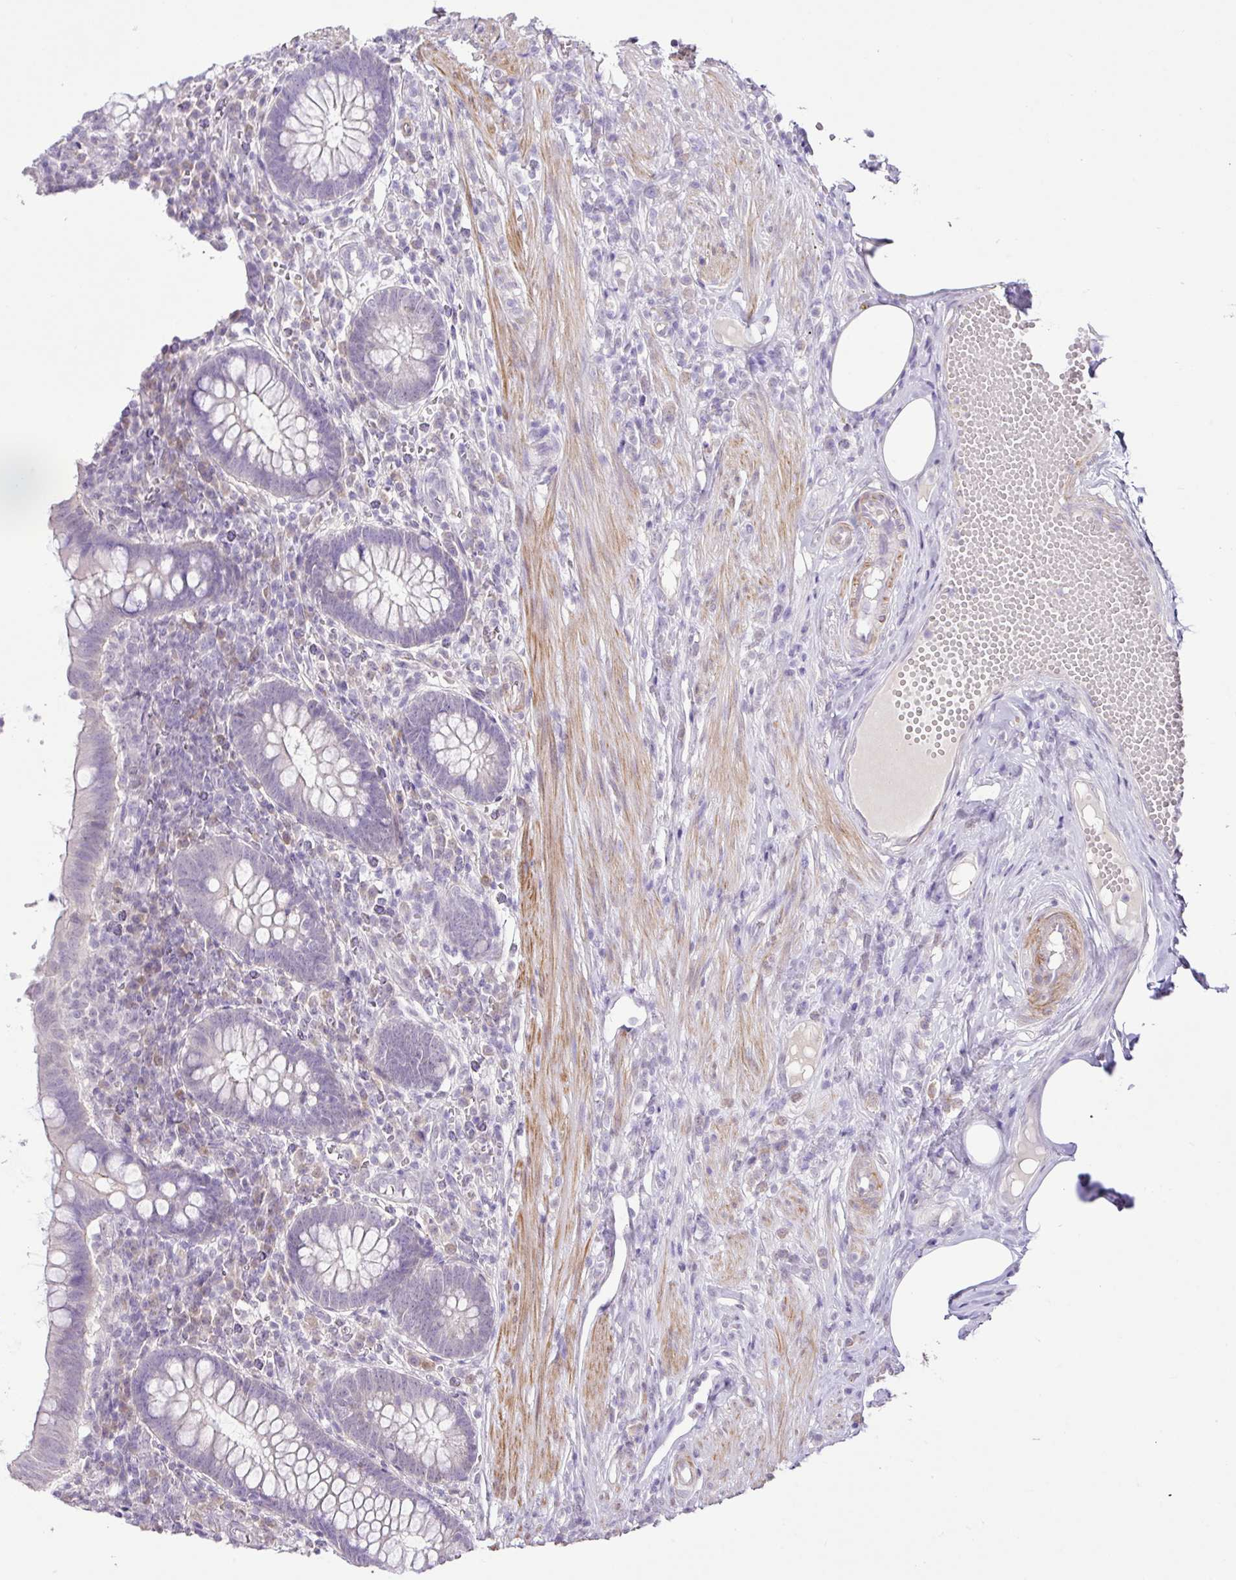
{"staining": {"intensity": "negative", "quantity": "none", "location": "none"}, "tissue": "appendix", "cell_type": "Glandular cells", "image_type": "normal", "snomed": [{"axis": "morphology", "description": "Normal tissue, NOS"}, {"axis": "topography", "description": "Appendix"}], "caption": "This photomicrograph is of benign appendix stained with immunohistochemistry to label a protein in brown with the nuclei are counter-stained blue. There is no expression in glandular cells.", "gene": "DIP2A", "patient": {"sex": "female", "age": 56}}